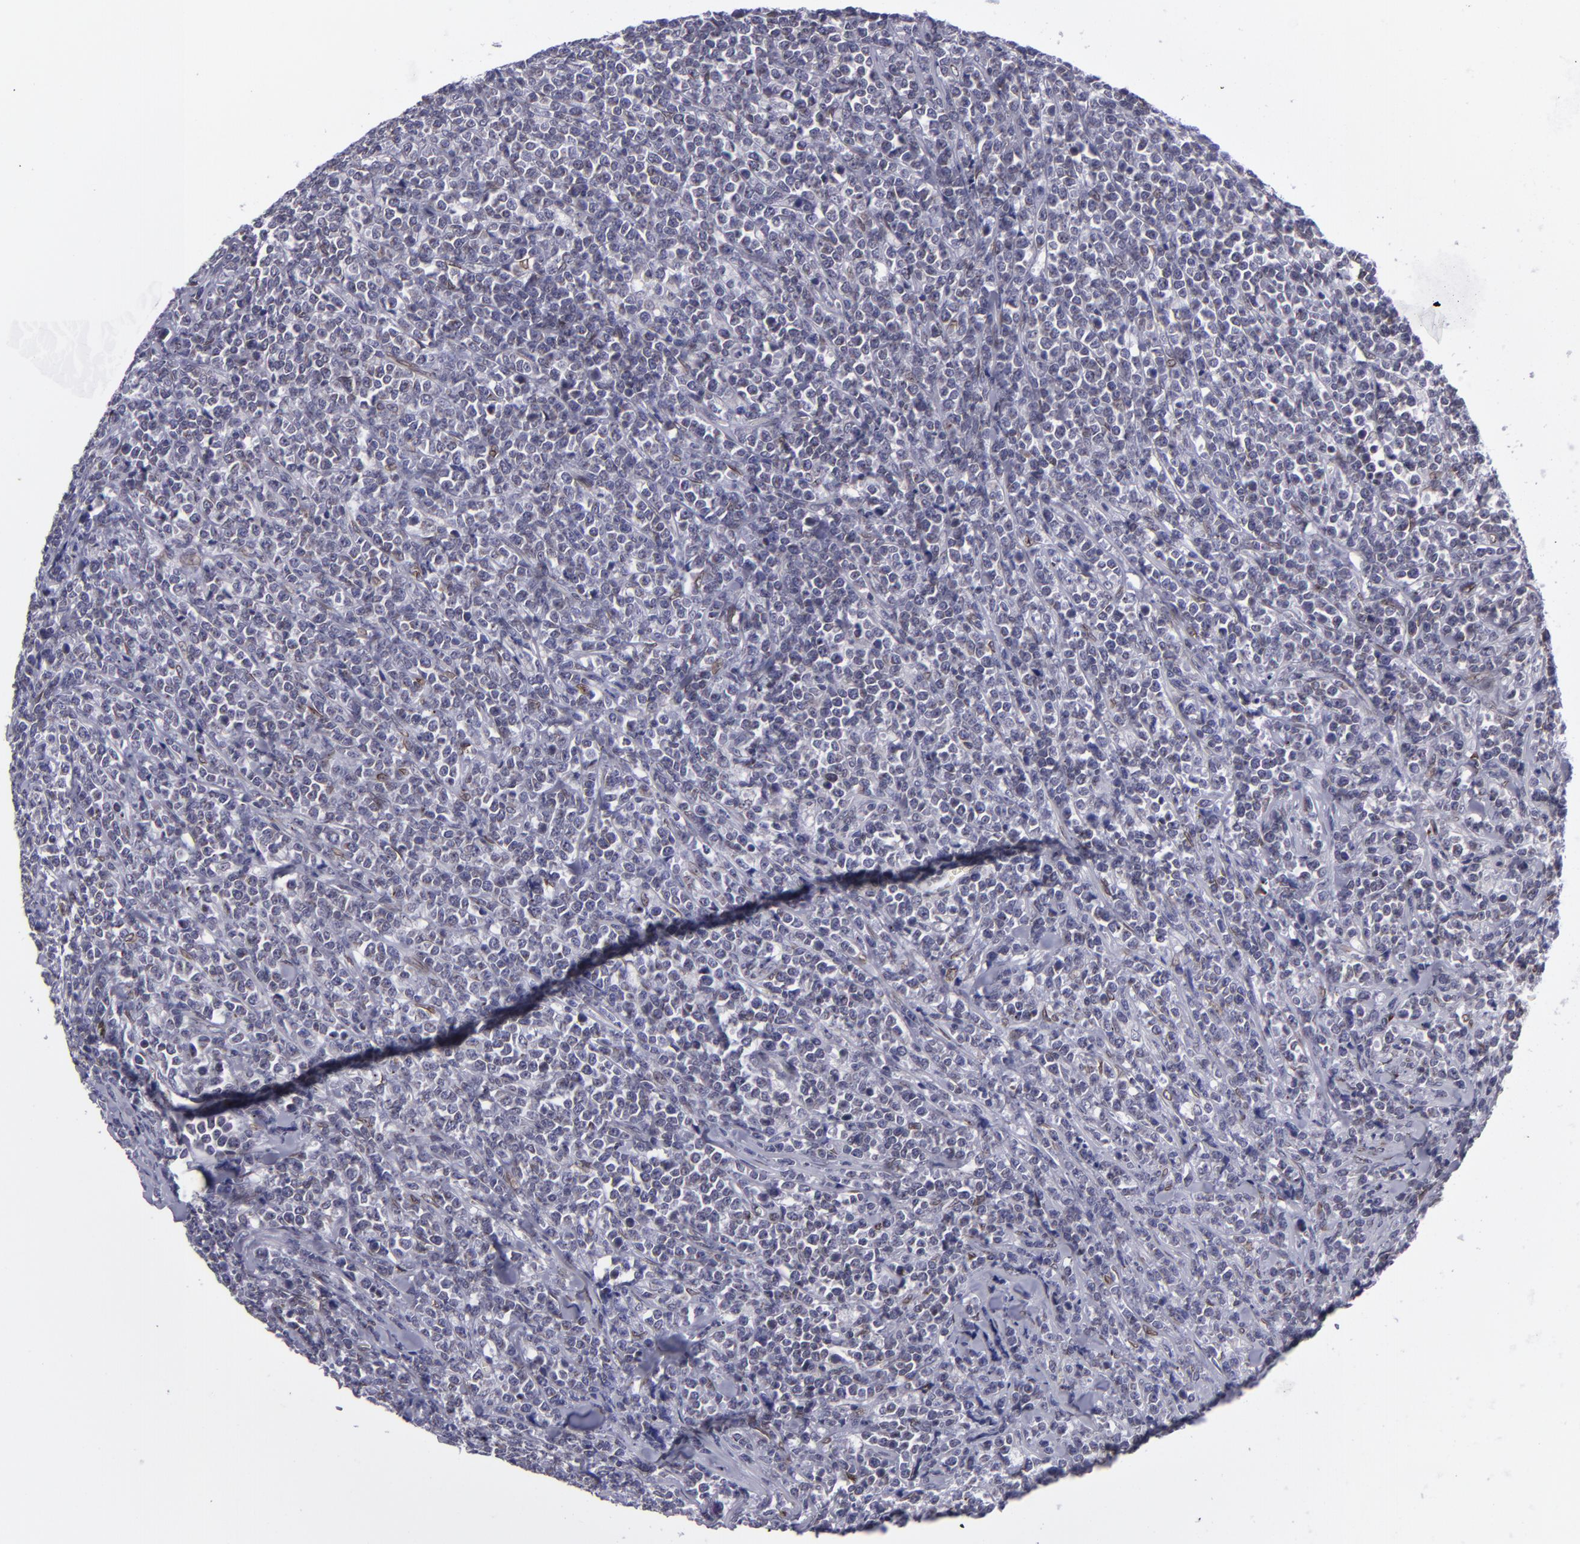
{"staining": {"intensity": "weak", "quantity": "<25%", "location": "nuclear"}, "tissue": "lymphoma", "cell_type": "Tumor cells", "image_type": "cancer", "snomed": [{"axis": "morphology", "description": "Malignant lymphoma, non-Hodgkin's type, High grade"}, {"axis": "topography", "description": "Small intestine"}, {"axis": "topography", "description": "Colon"}], "caption": "A high-resolution histopathology image shows immunohistochemistry staining of malignant lymphoma, non-Hodgkin's type (high-grade), which exhibits no significant staining in tumor cells.", "gene": "EMD", "patient": {"sex": "male", "age": 8}}